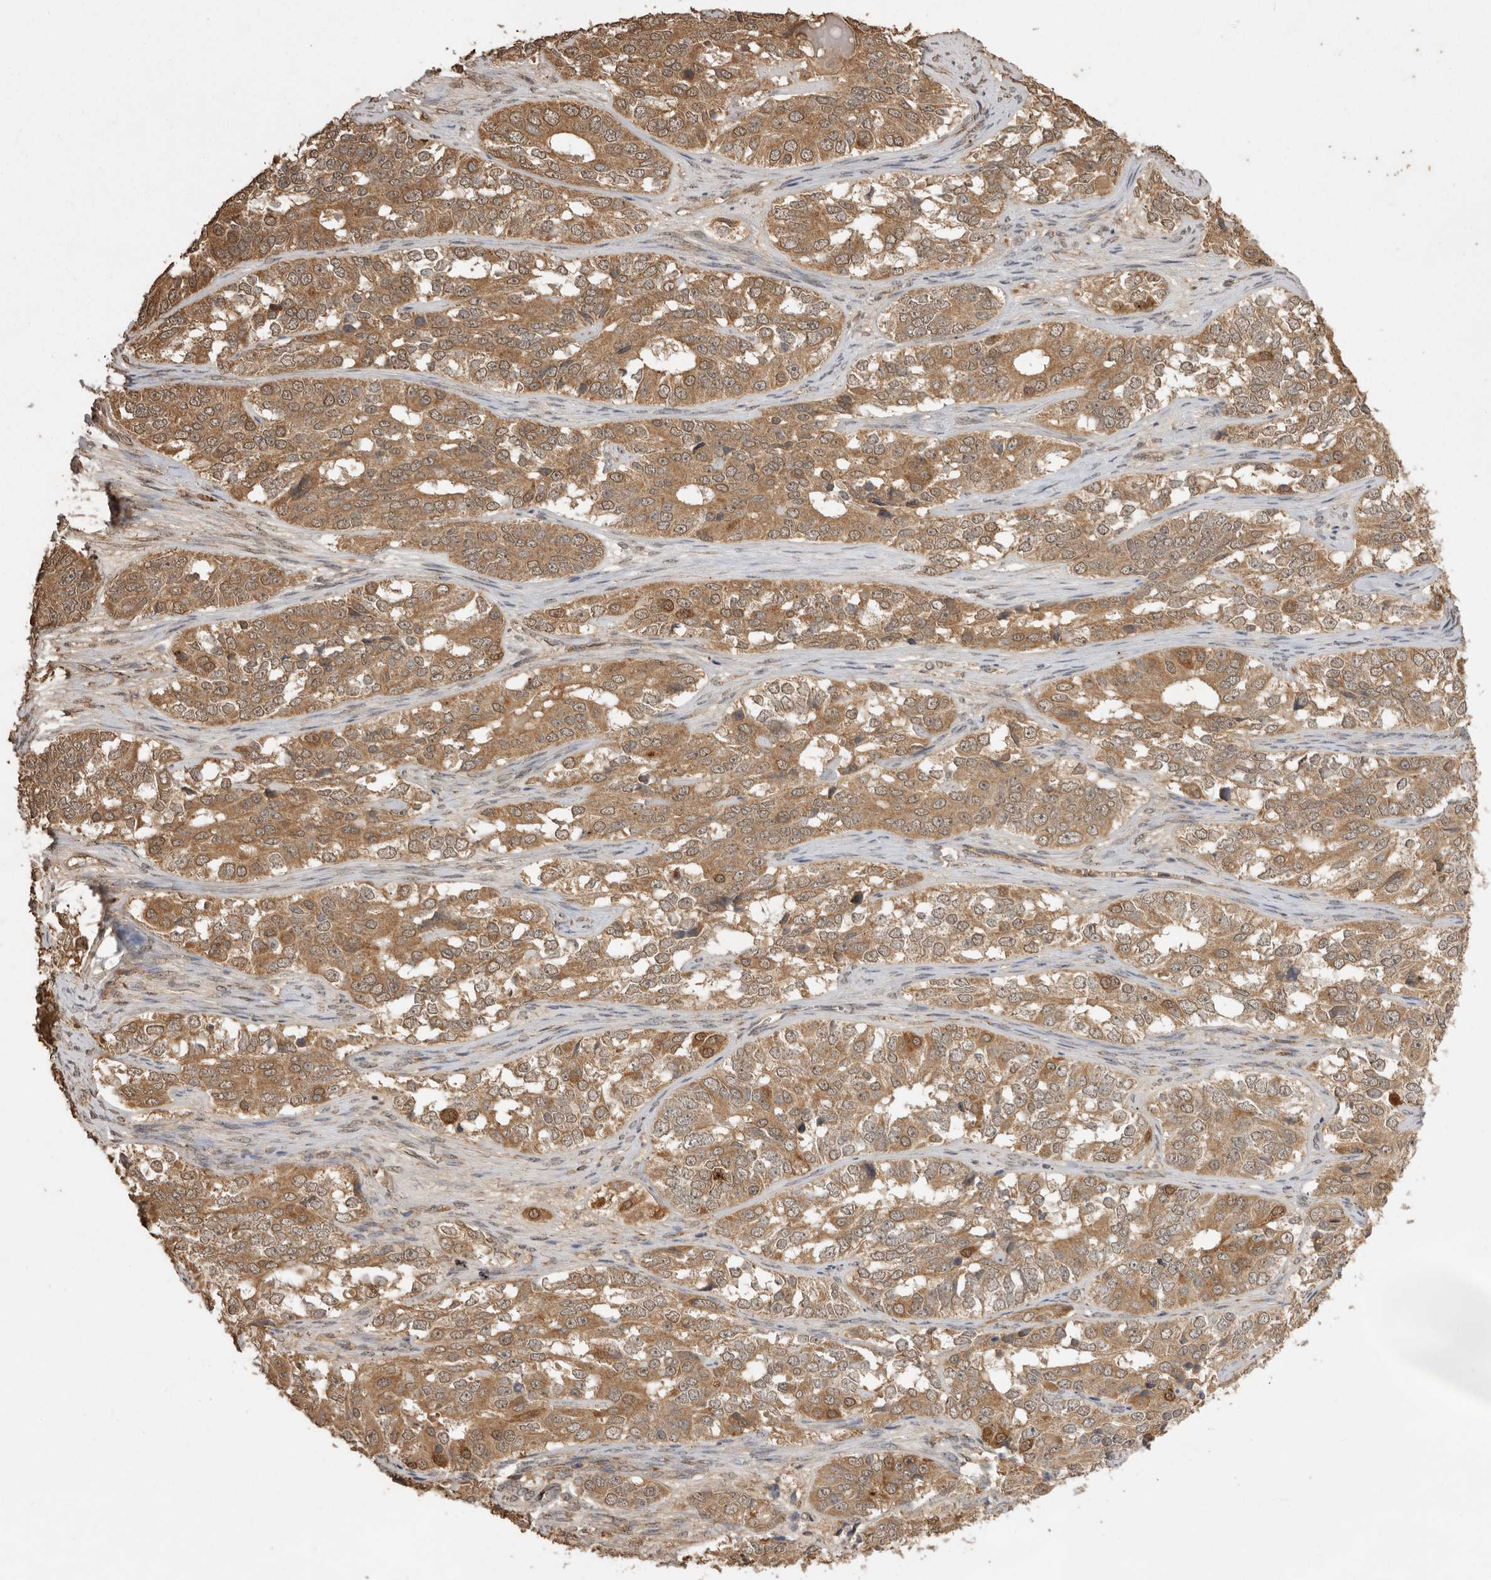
{"staining": {"intensity": "moderate", "quantity": ">75%", "location": "cytoplasmic/membranous"}, "tissue": "ovarian cancer", "cell_type": "Tumor cells", "image_type": "cancer", "snomed": [{"axis": "morphology", "description": "Carcinoma, endometroid"}, {"axis": "topography", "description": "Ovary"}], "caption": "Ovarian cancer (endometroid carcinoma) tissue demonstrates moderate cytoplasmic/membranous positivity in about >75% of tumor cells, visualized by immunohistochemistry.", "gene": "JAG2", "patient": {"sex": "female", "age": 51}}